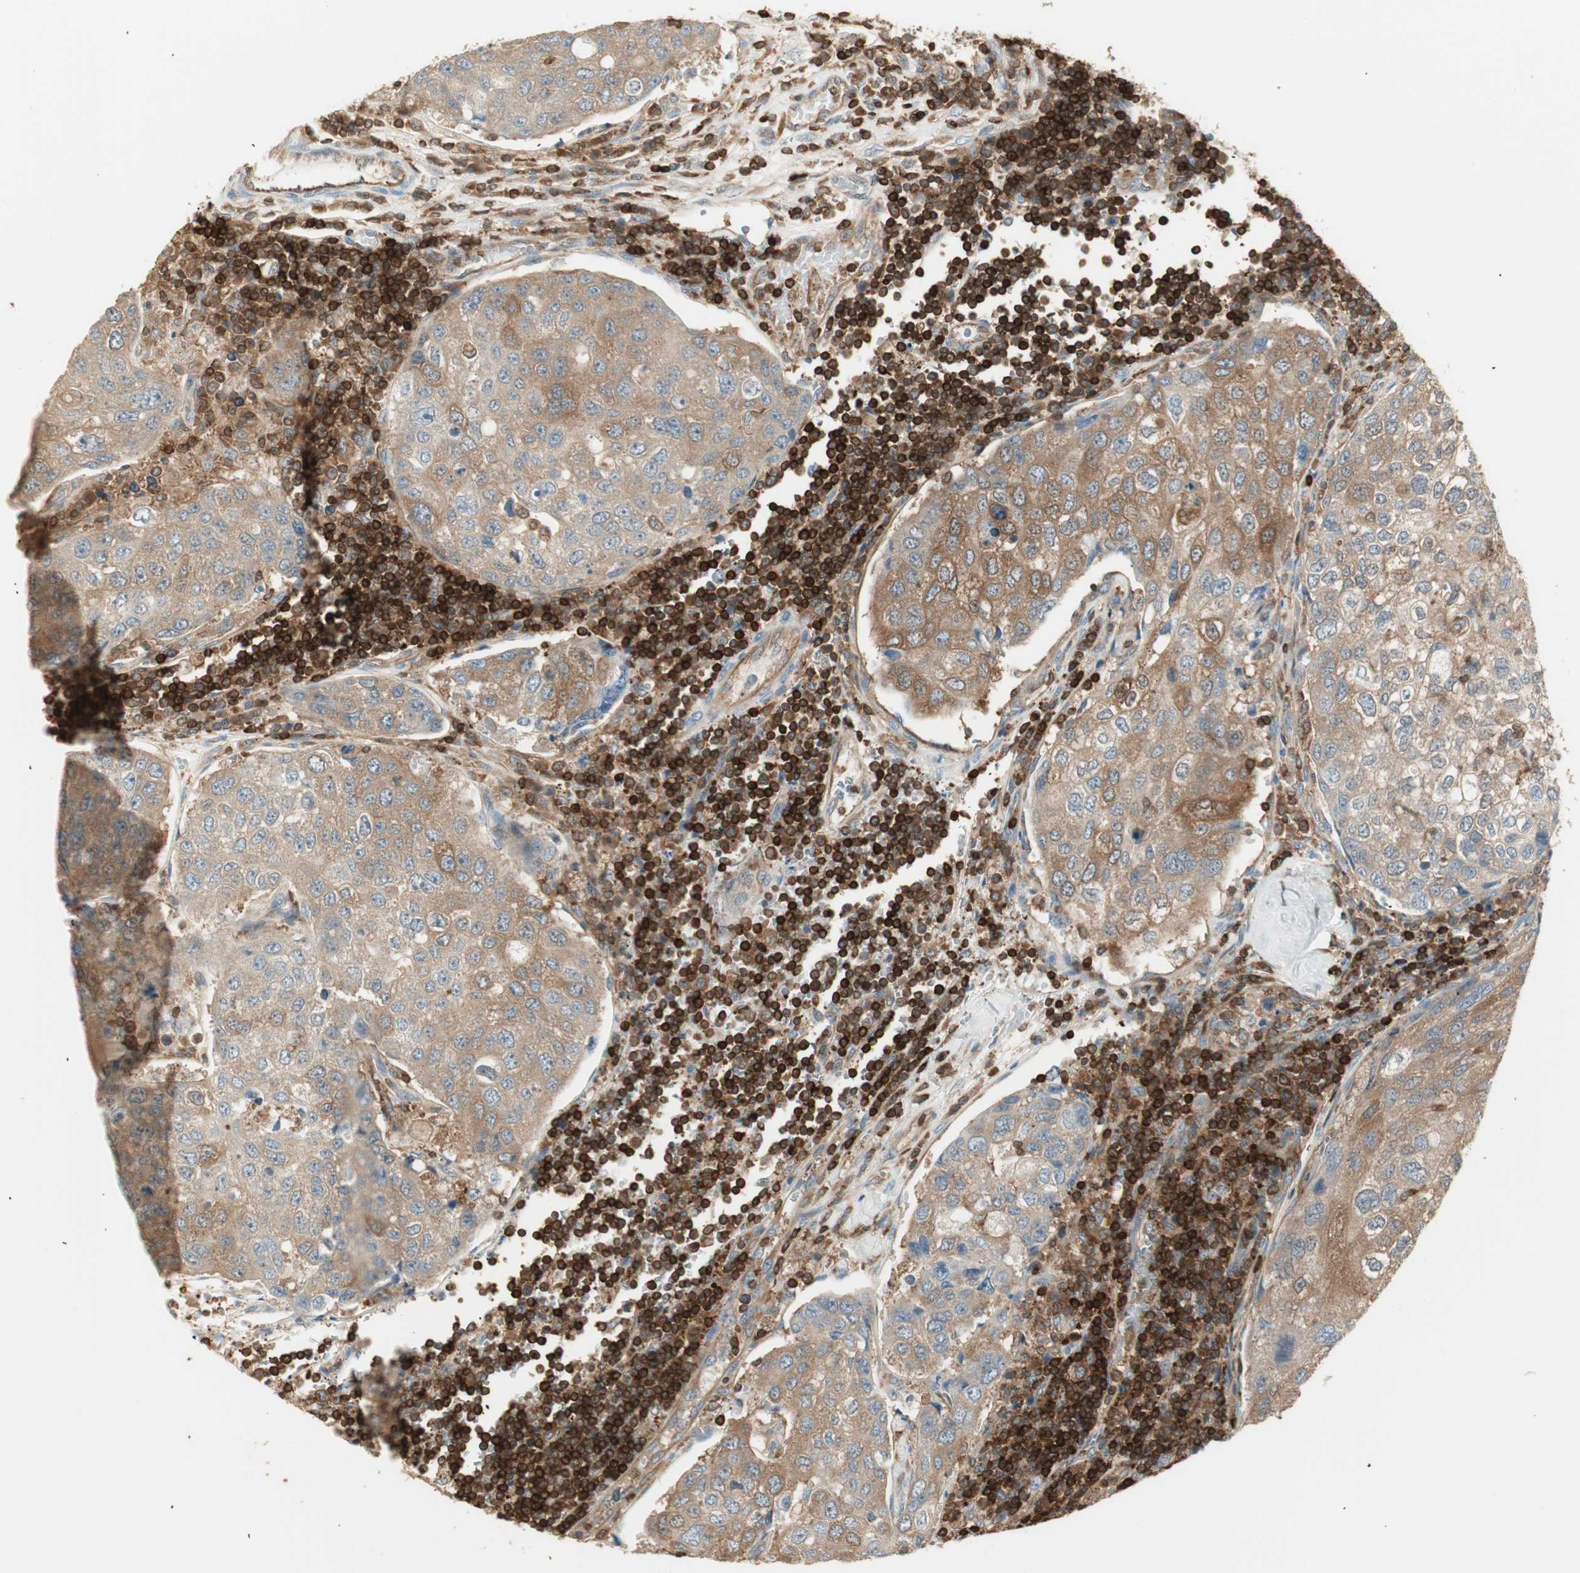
{"staining": {"intensity": "moderate", "quantity": ">75%", "location": "cytoplasmic/membranous"}, "tissue": "urothelial cancer", "cell_type": "Tumor cells", "image_type": "cancer", "snomed": [{"axis": "morphology", "description": "Urothelial carcinoma, High grade"}, {"axis": "topography", "description": "Lymph node"}, {"axis": "topography", "description": "Urinary bladder"}], "caption": "Human urothelial carcinoma (high-grade) stained with a protein marker exhibits moderate staining in tumor cells.", "gene": "CRLF3", "patient": {"sex": "male", "age": 51}}